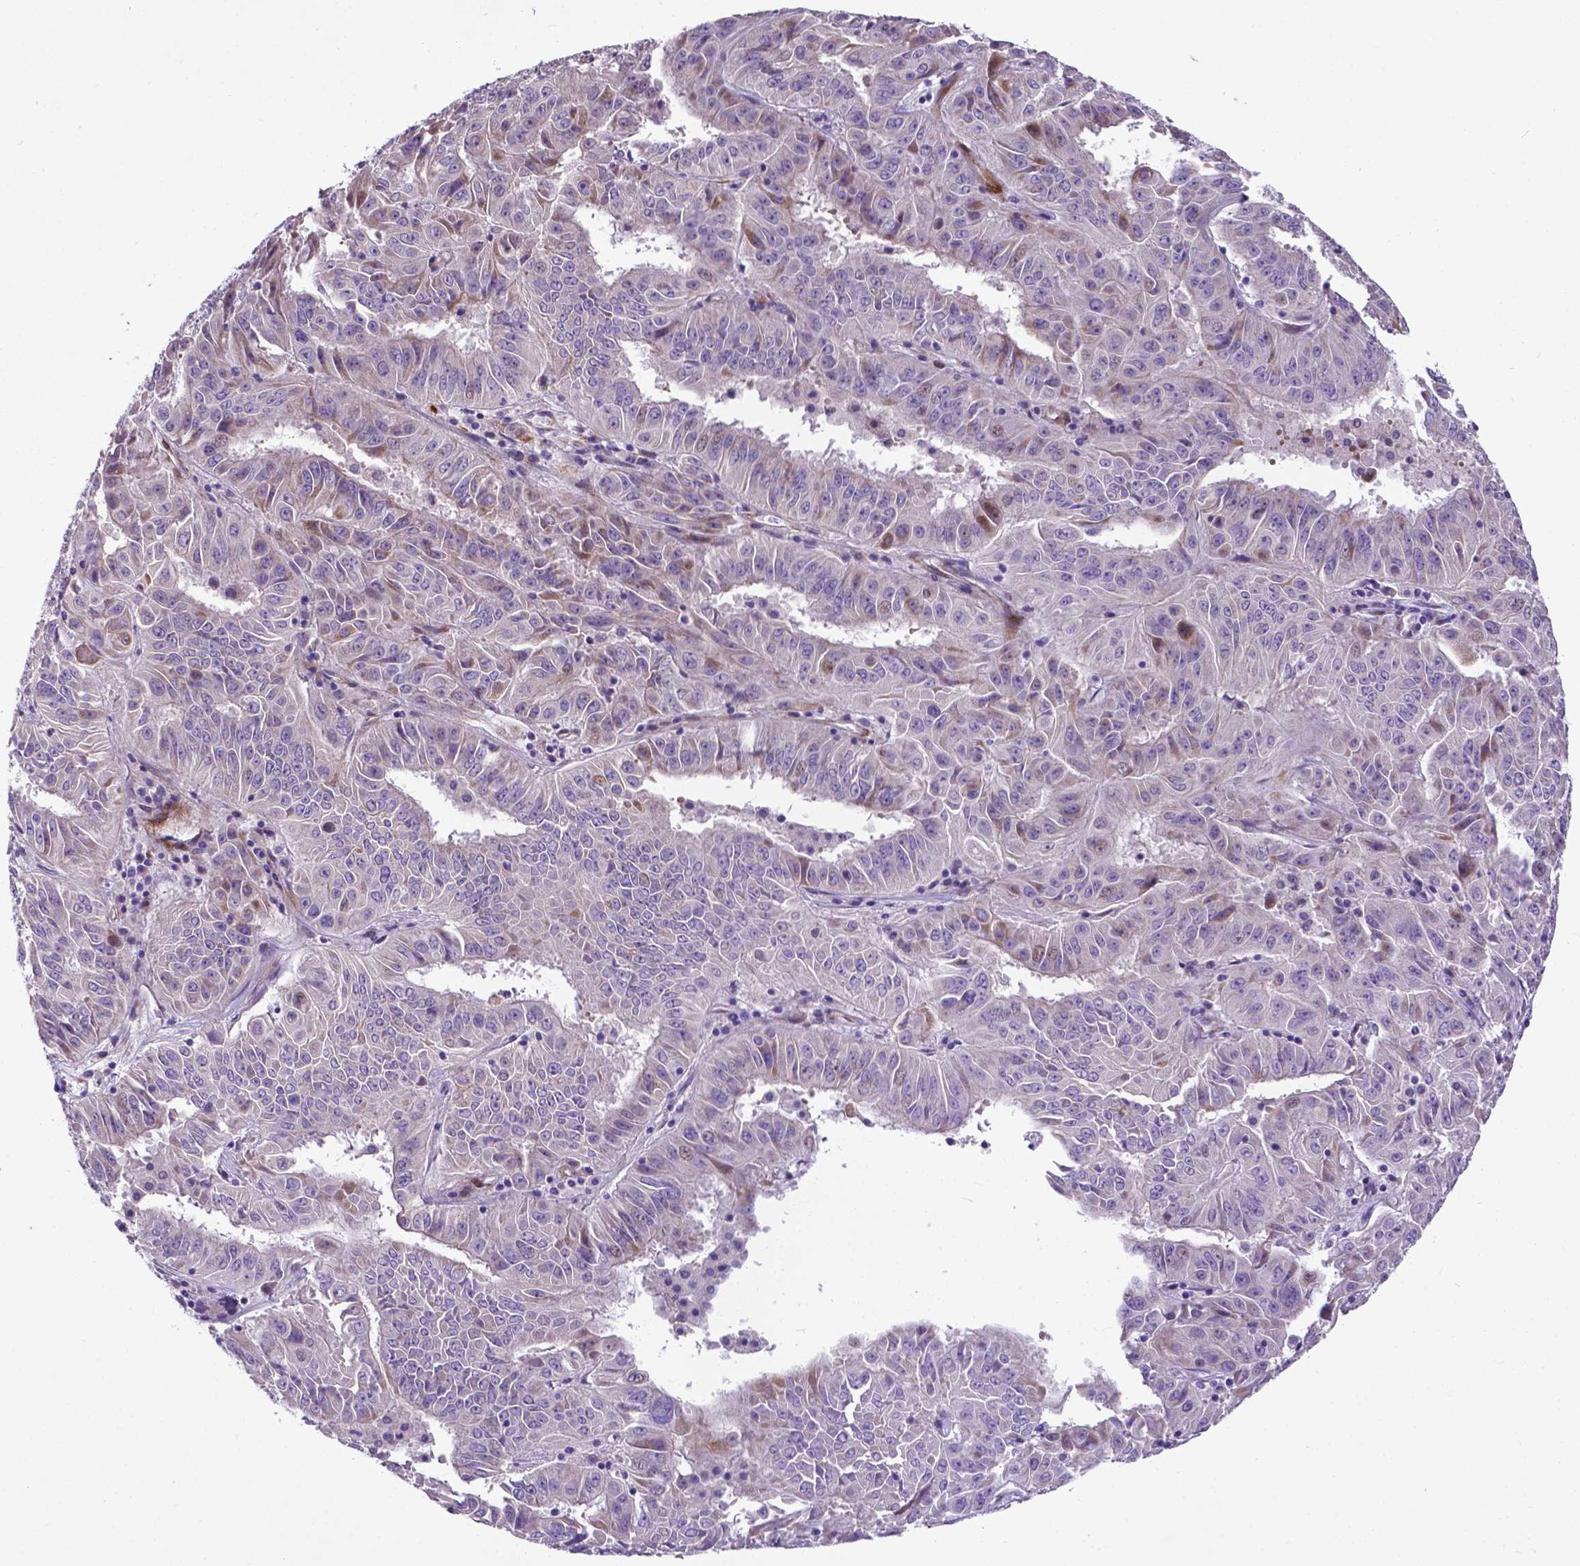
{"staining": {"intensity": "negative", "quantity": "none", "location": "none"}, "tissue": "pancreatic cancer", "cell_type": "Tumor cells", "image_type": "cancer", "snomed": [{"axis": "morphology", "description": "Adenocarcinoma, NOS"}, {"axis": "topography", "description": "Pancreas"}], "caption": "Immunohistochemical staining of human pancreatic adenocarcinoma exhibits no significant expression in tumor cells.", "gene": "PFKFB4", "patient": {"sex": "male", "age": 63}}